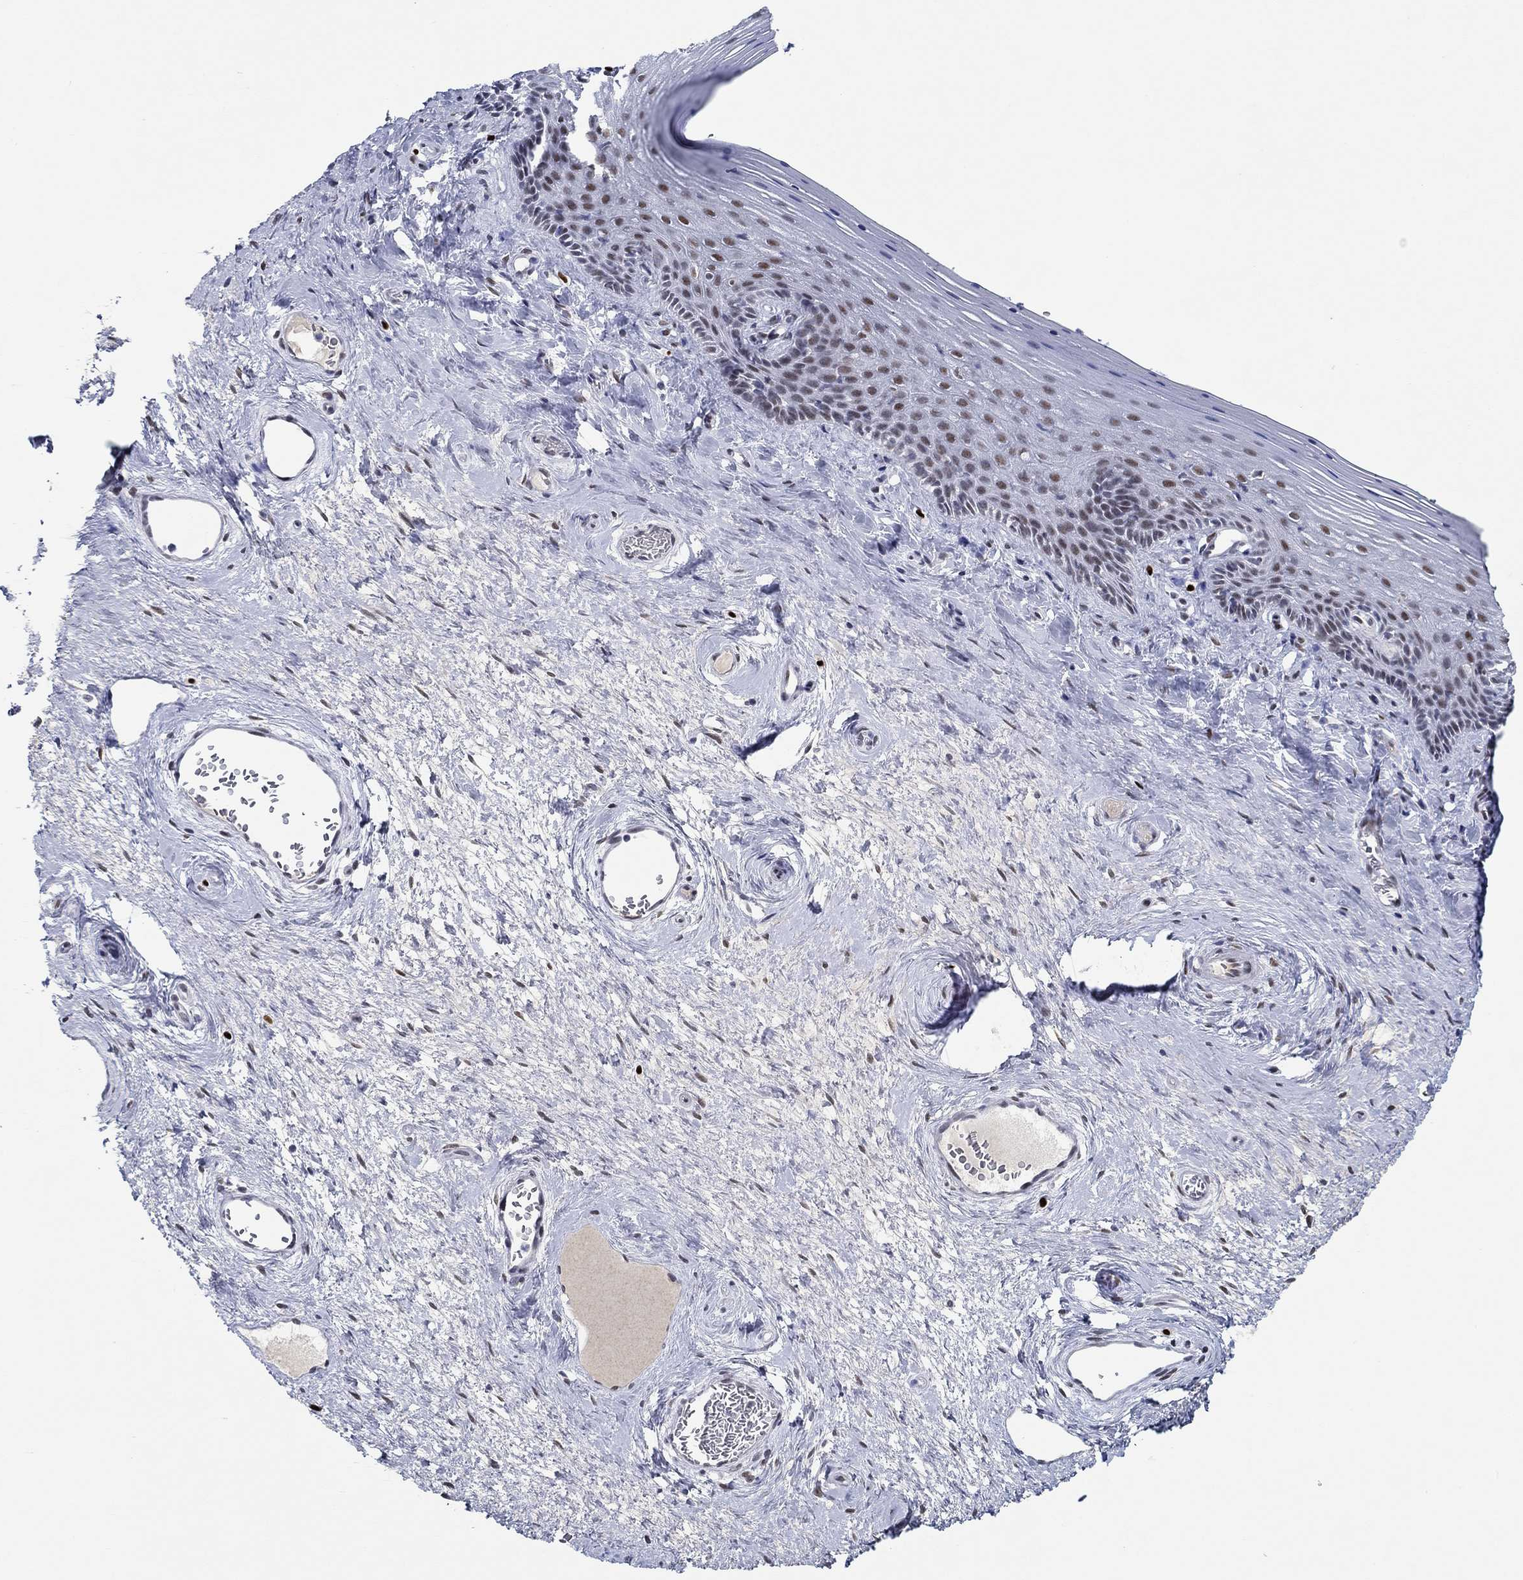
{"staining": {"intensity": "moderate", "quantity": "<25%", "location": "nuclear"}, "tissue": "vagina", "cell_type": "Squamous epithelial cells", "image_type": "normal", "snomed": [{"axis": "morphology", "description": "Normal tissue, NOS"}, {"axis": "topography", "description": "Vagina"}], "caption": "Benign vagina was stained to show a protein in brown. There is low levels of moderate nuclear staining in approximately <25% of squamous epithelial cells. Nuclei are stained in blue.", "gene": "GATA2", "patient": {"sex": "female", "age": 45}}